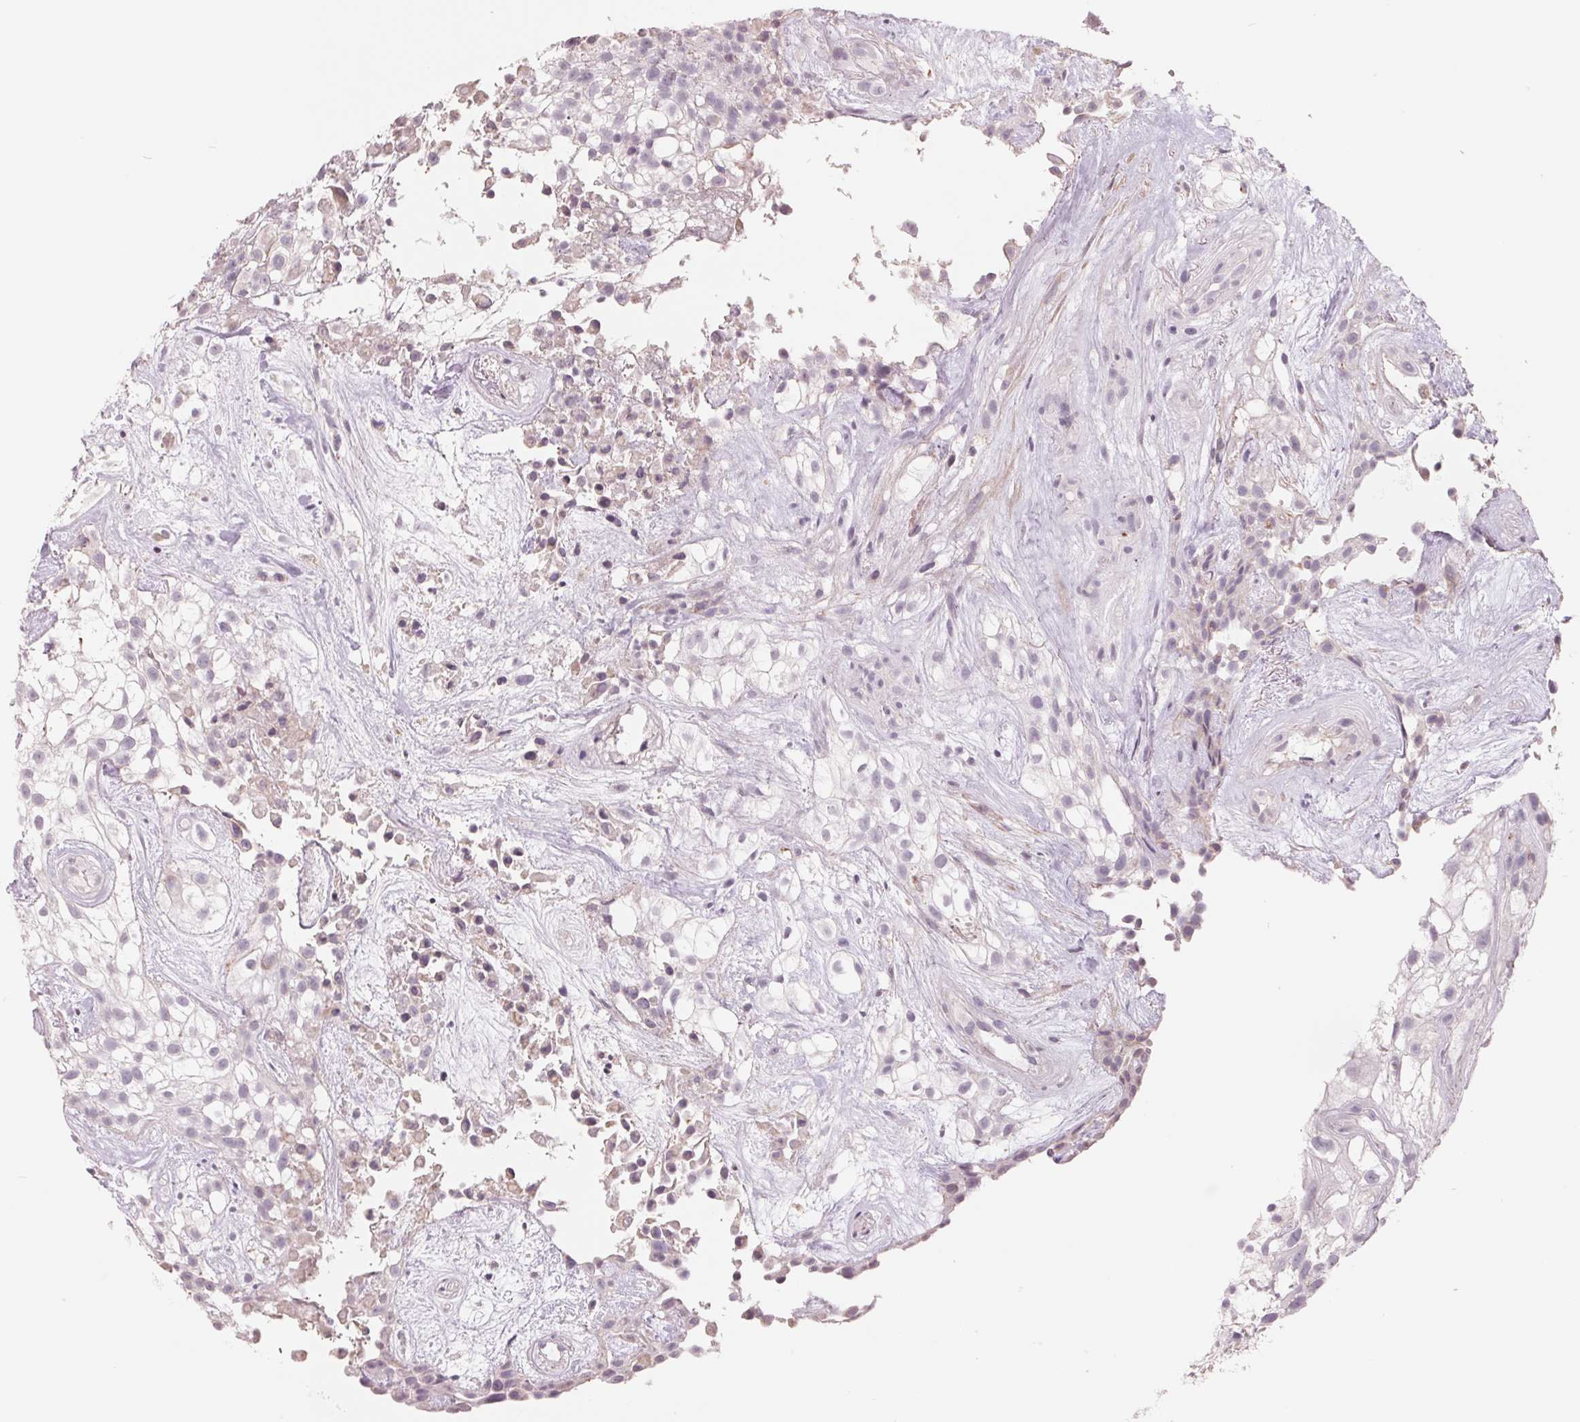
{"staining": {"intensity": "negative", "quantity": "none", "location": "none"}, "tissue": "urothelial cancer", "cell_type": "Tumor cells", "image_type": "cancer", "snomed": [{"axis": "morphology", "description": "Urothelial carcinoma, High grade"}, {"axis": "topography", "description": "Urinary bladder"}], "caption": "This is an immunohistochemistry (IHC) histopathology image of human high-grade urothelial carcinoma. There is no expression in tumor cells.", "gene": "FTCD", "patient": {"sex": "male", "age": 56}}